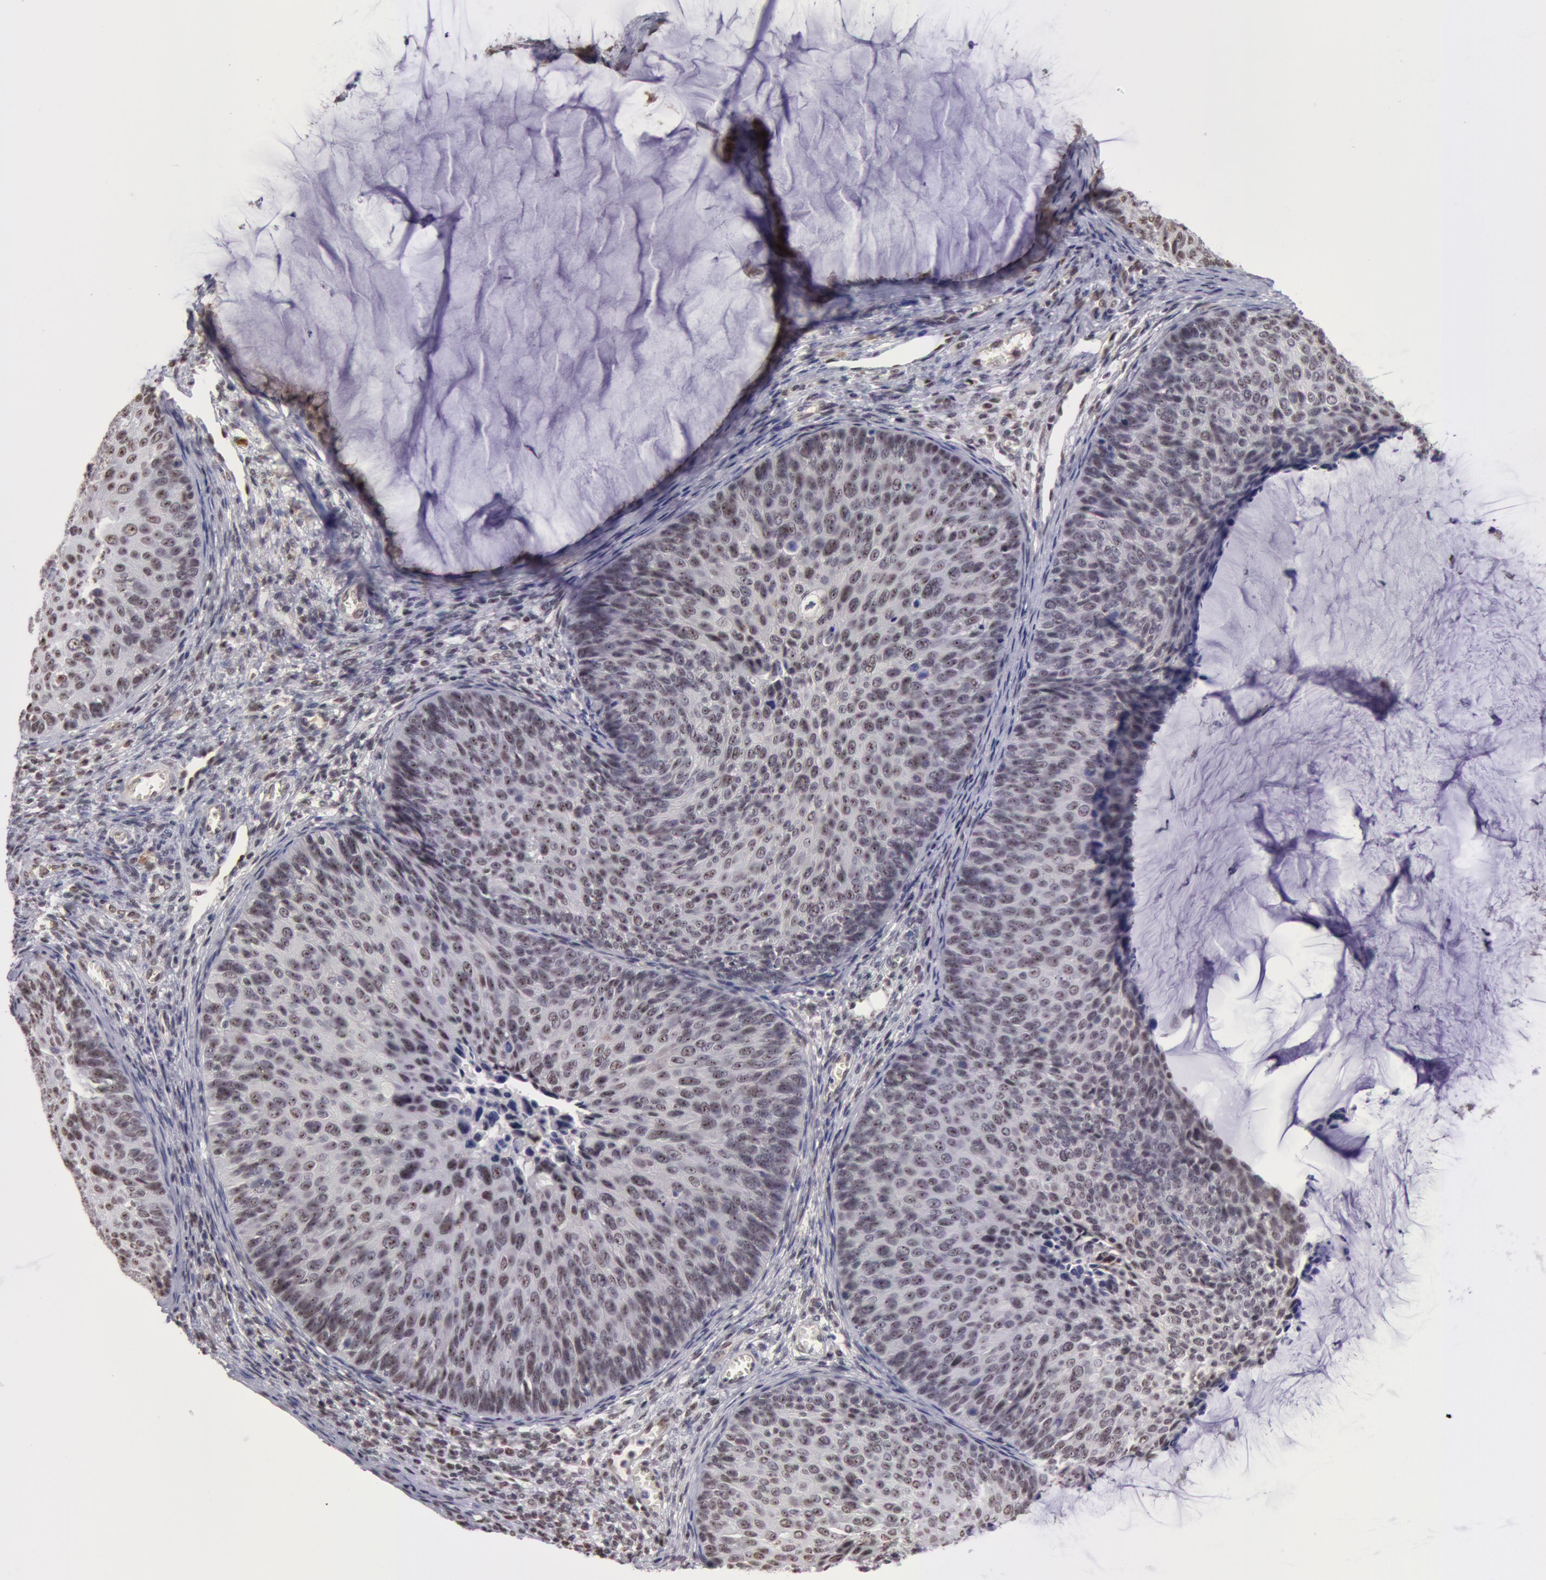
{"staining": {"intensity": "moderate", "quantity": "25%-75%", "location": "nuclear"}, "tissue": "cervical cancer", "cell_type": "Tumor cells", "image_type": "cancer", "snomed": [{"axis": "morphology", "description": "Squamous cell carcinoma, NOS"}, {"axis": "topography", "description": "Cervix"}], "caption": "Moderate nuclear staining is present in about 25%-75% of tumor cells in cervical cancer. Immunohistochemistry stains the protein in brown and the nuclei are stained blue.", "gene": "VRTN", "patient": {"sex": "female", "age": 36}}